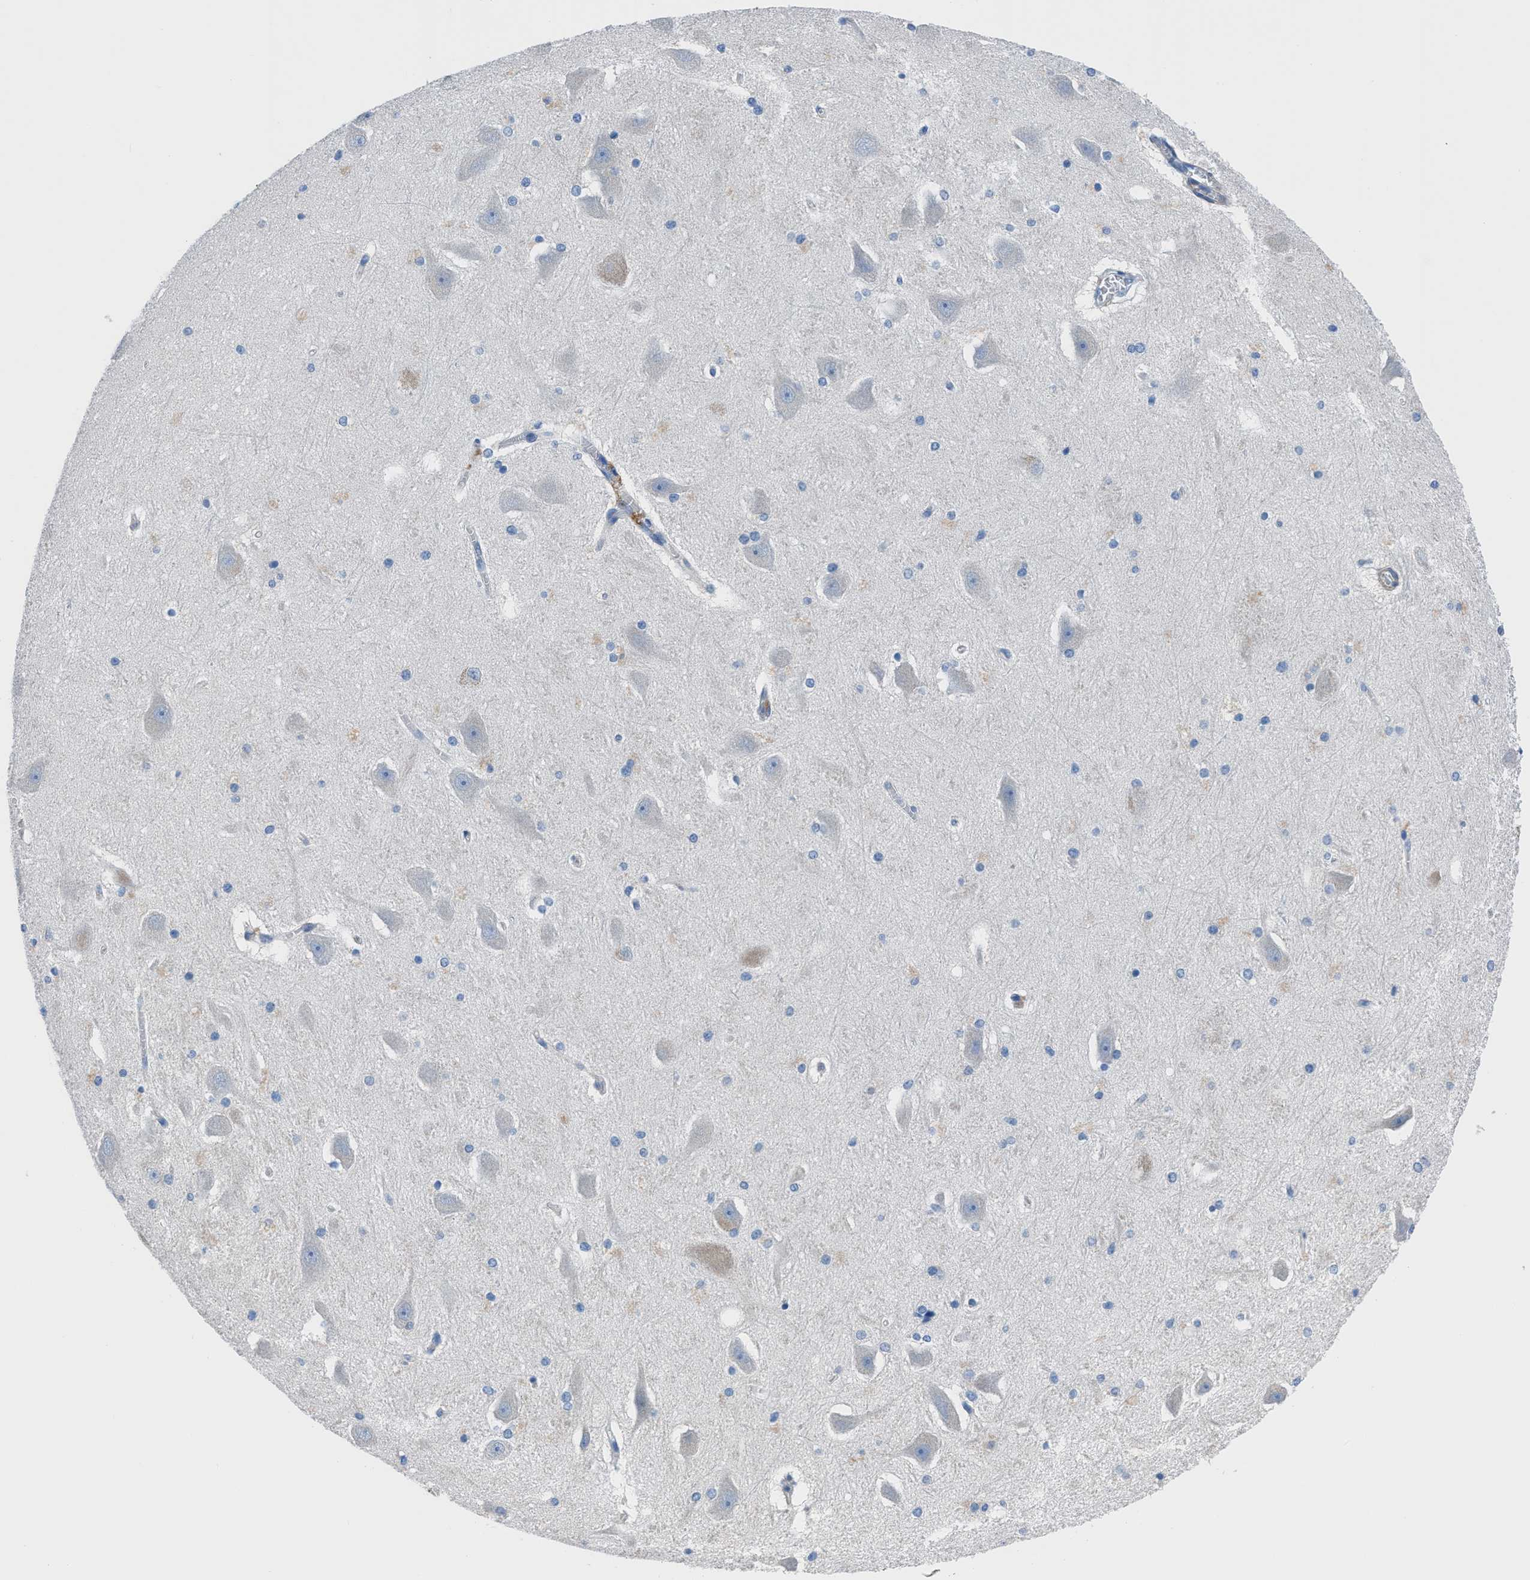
{"staining": {"intensity": "negative", "quantity": "none", "location": "none"}, "tissue": "hippocampus", "cell_type": "Glial cells", "image_type": "normal", "snomed": [{"axis": "morphology", "description": "Normal tissue, NOS"}, {"axis": "topography", "description": "Hippocampus"}], "caption": "The micrograph demonstrates no staining of glial cells in benign hippocampus.", "gene": "ITPR1", "patient": {"sex": "female", "age": 19}}